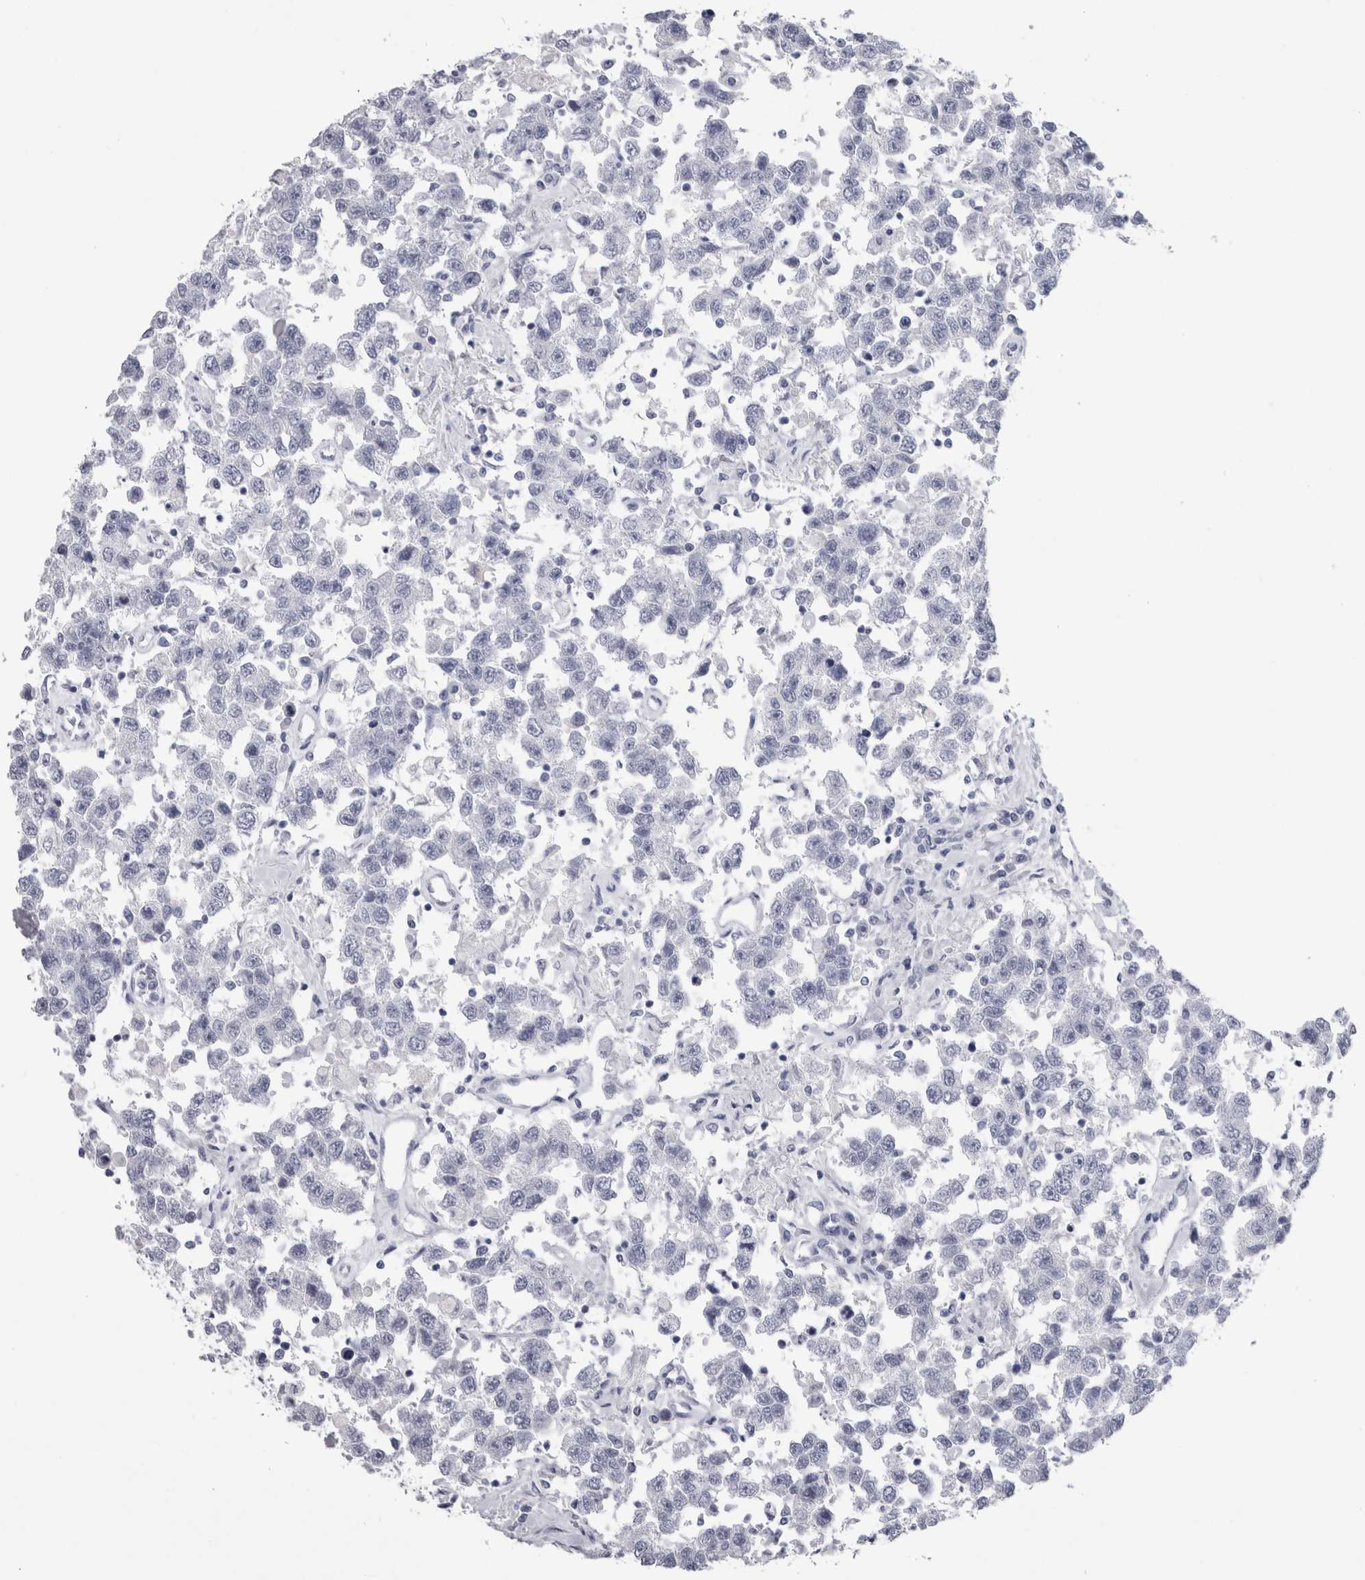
{"staining": {"intensity": "negative", "quantity": "none", "location": "none"}, "tissue": "testis cancer", "cell_type": "Tumor cells", "image_type": "cancer", "snomed": [{"axis": "morphology", "description": "Seminoma, NOS"}, {"axis": "topography", "description": "Testis"}], "caption": "IHC photomicrograph of testis seminoma stained for a protein (brown), which demonstrates no staining in tumor cells. (DAB (3,3'-diaminobenzidine) immunohistochemistry, high magnification).", "gene": "PTH", "patient": {"sex": "male", "age": 41}}